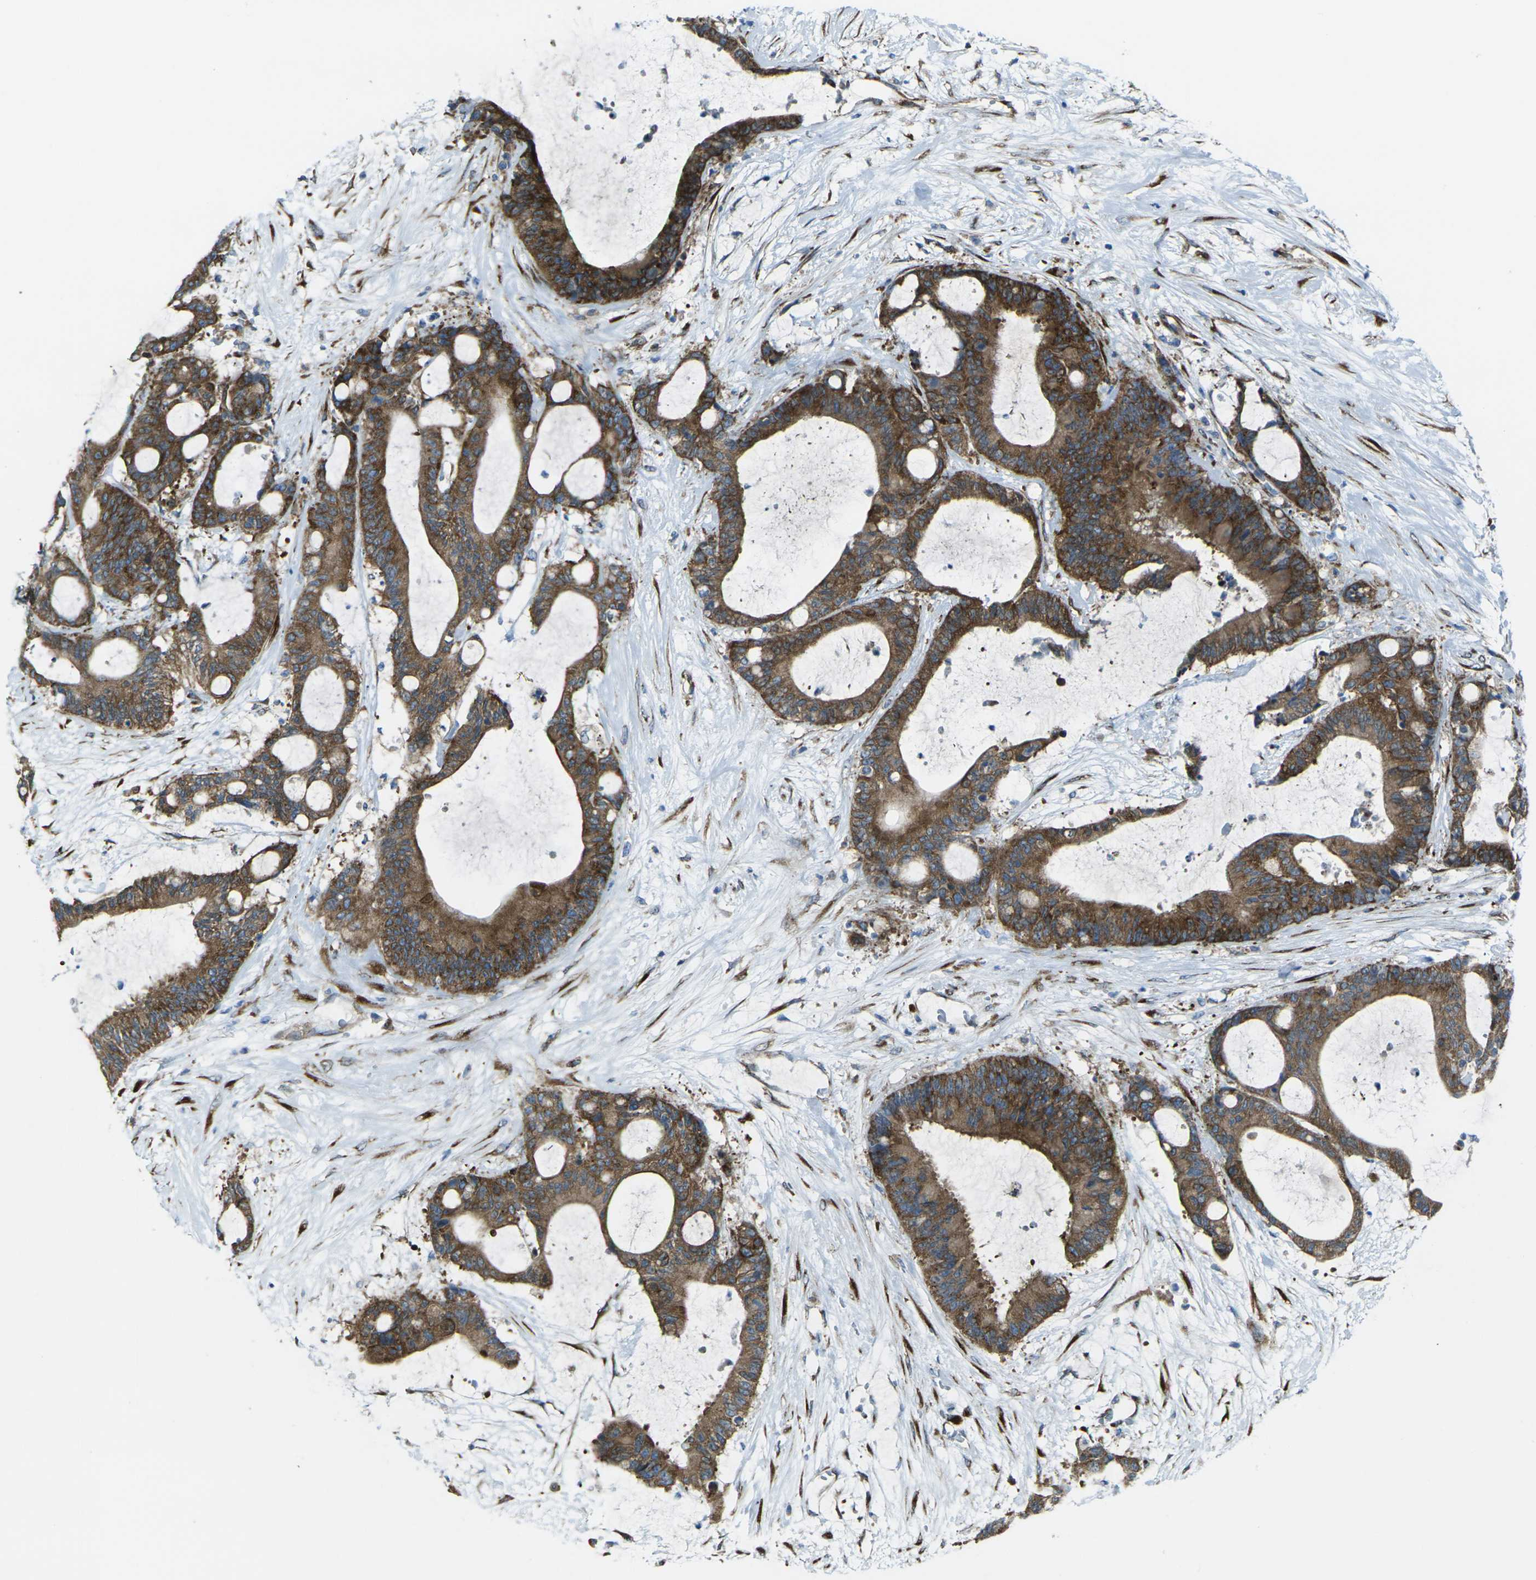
{"staining": {"intensity": "strong", "quantity": ">75%", "location": "cytoplasmic/membranous"}, "tissue": "liver cancer", "cell_type": "Tumor cells", "image_type": "cancer", "snomed": [{"axis": "morphology", "description": "Cholangiocarcinoma"}, {"axis": "topography", "description": "Liver"}], "caption": "Protein expression analysis of cholangiocarcinoma (liver) exhibits strong cytoplasmic/membranous positivity in approximately >75% of tumor cells. Using DAB (brown) and hematoxylin (blue) stains, captured at high magnification using brightfield microscopy.", "gene": "CELSR2", "patient": {"sex": "female", "age": 73}}